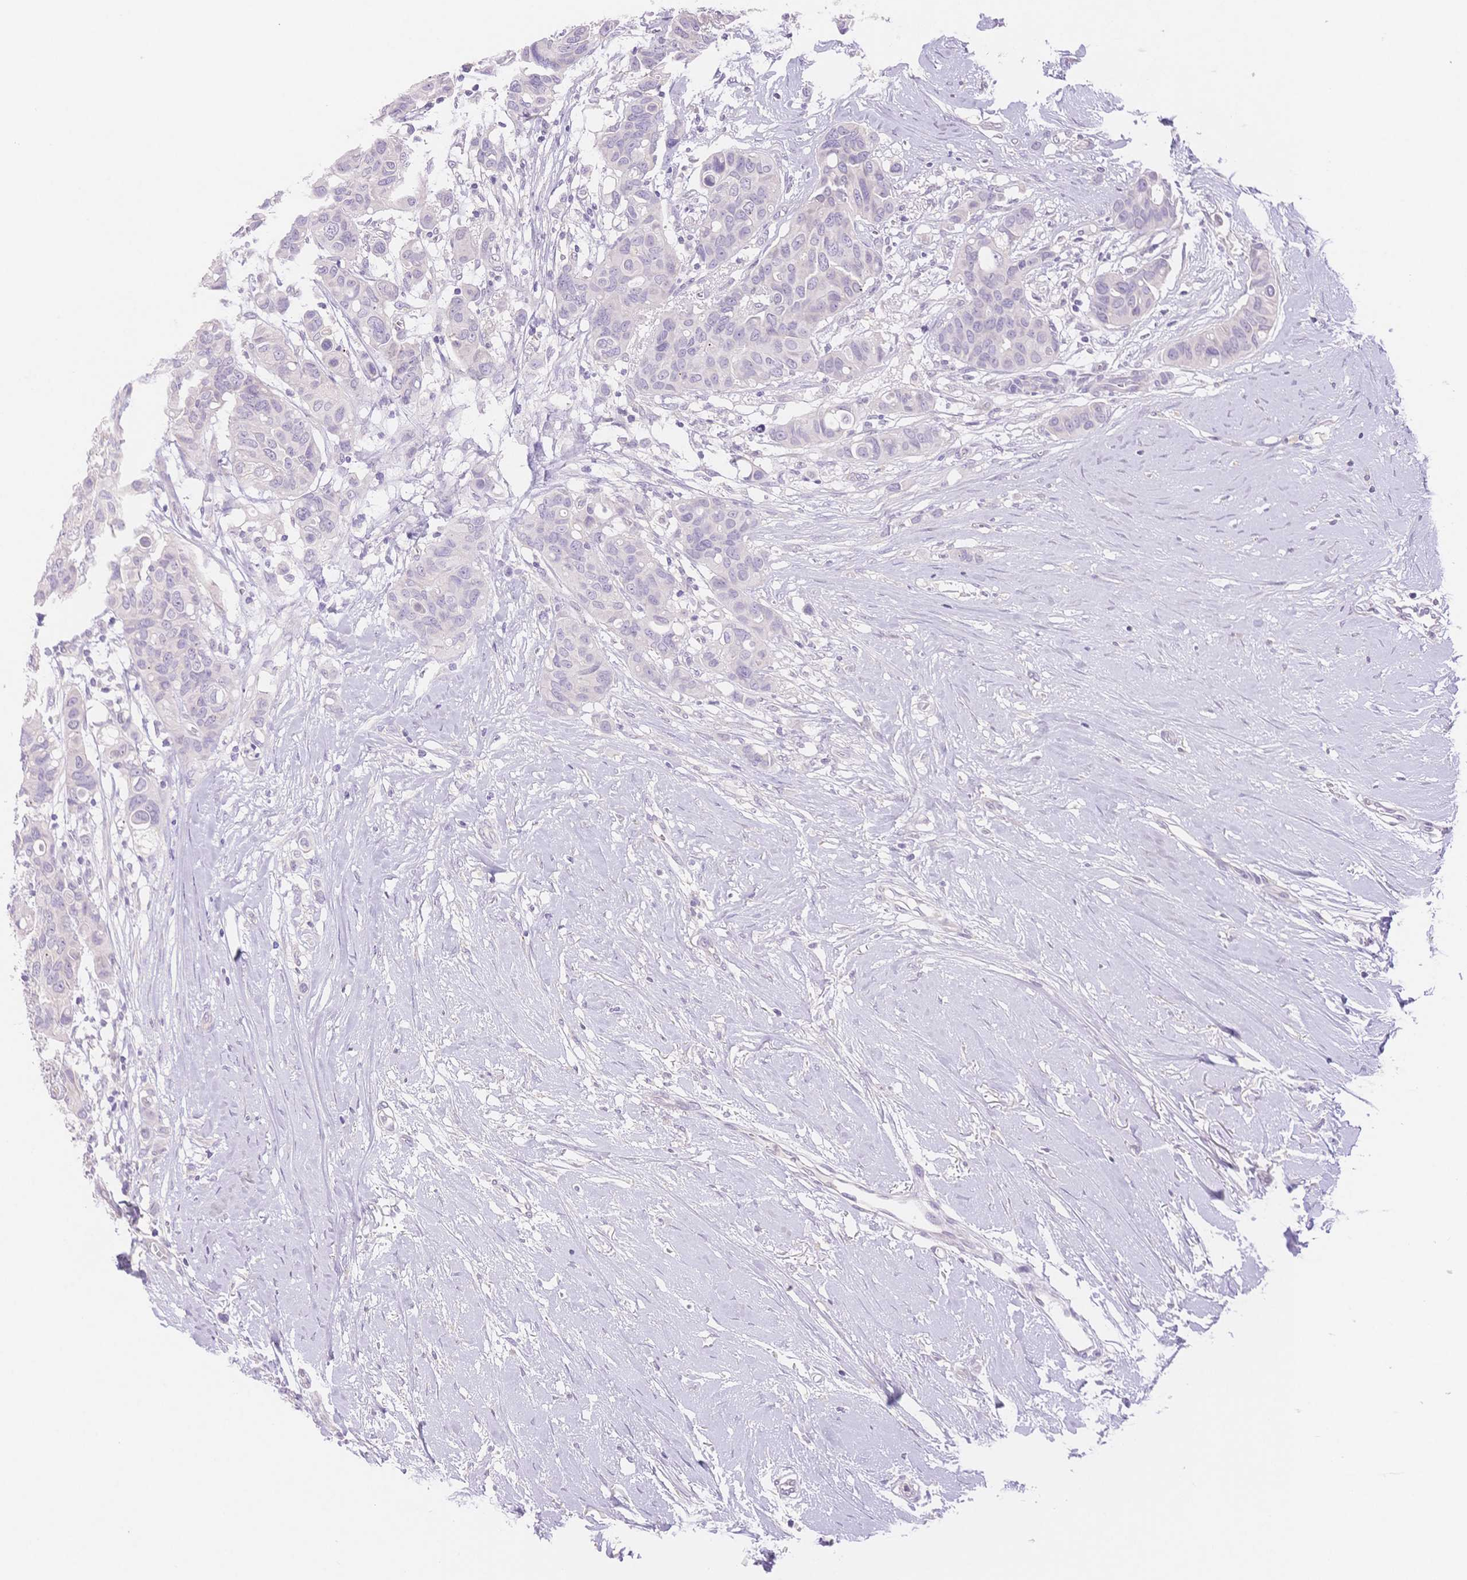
{"staining": {"intensity": "negative", "quantity": "none", "location": "none"}, "tissue": "breast cancer", "cell_type": "Tumor cells", "image_type": "cancer", "snomed": [{"axis": "morphology", "description": "Duct carcinoma"}, {"axis": "topography", "description": "Breast"}], "caption": "Immunohistochemistry micrograph of neoplastic tissue: human breast cancer (invasive ductal carcinoma) stained with DAB (3,3'-diaminobenzidine) displays no significant protein expression in tumor cells.", "gene": "MYOM1", "patient": {"sex": "female", "age": 54}}